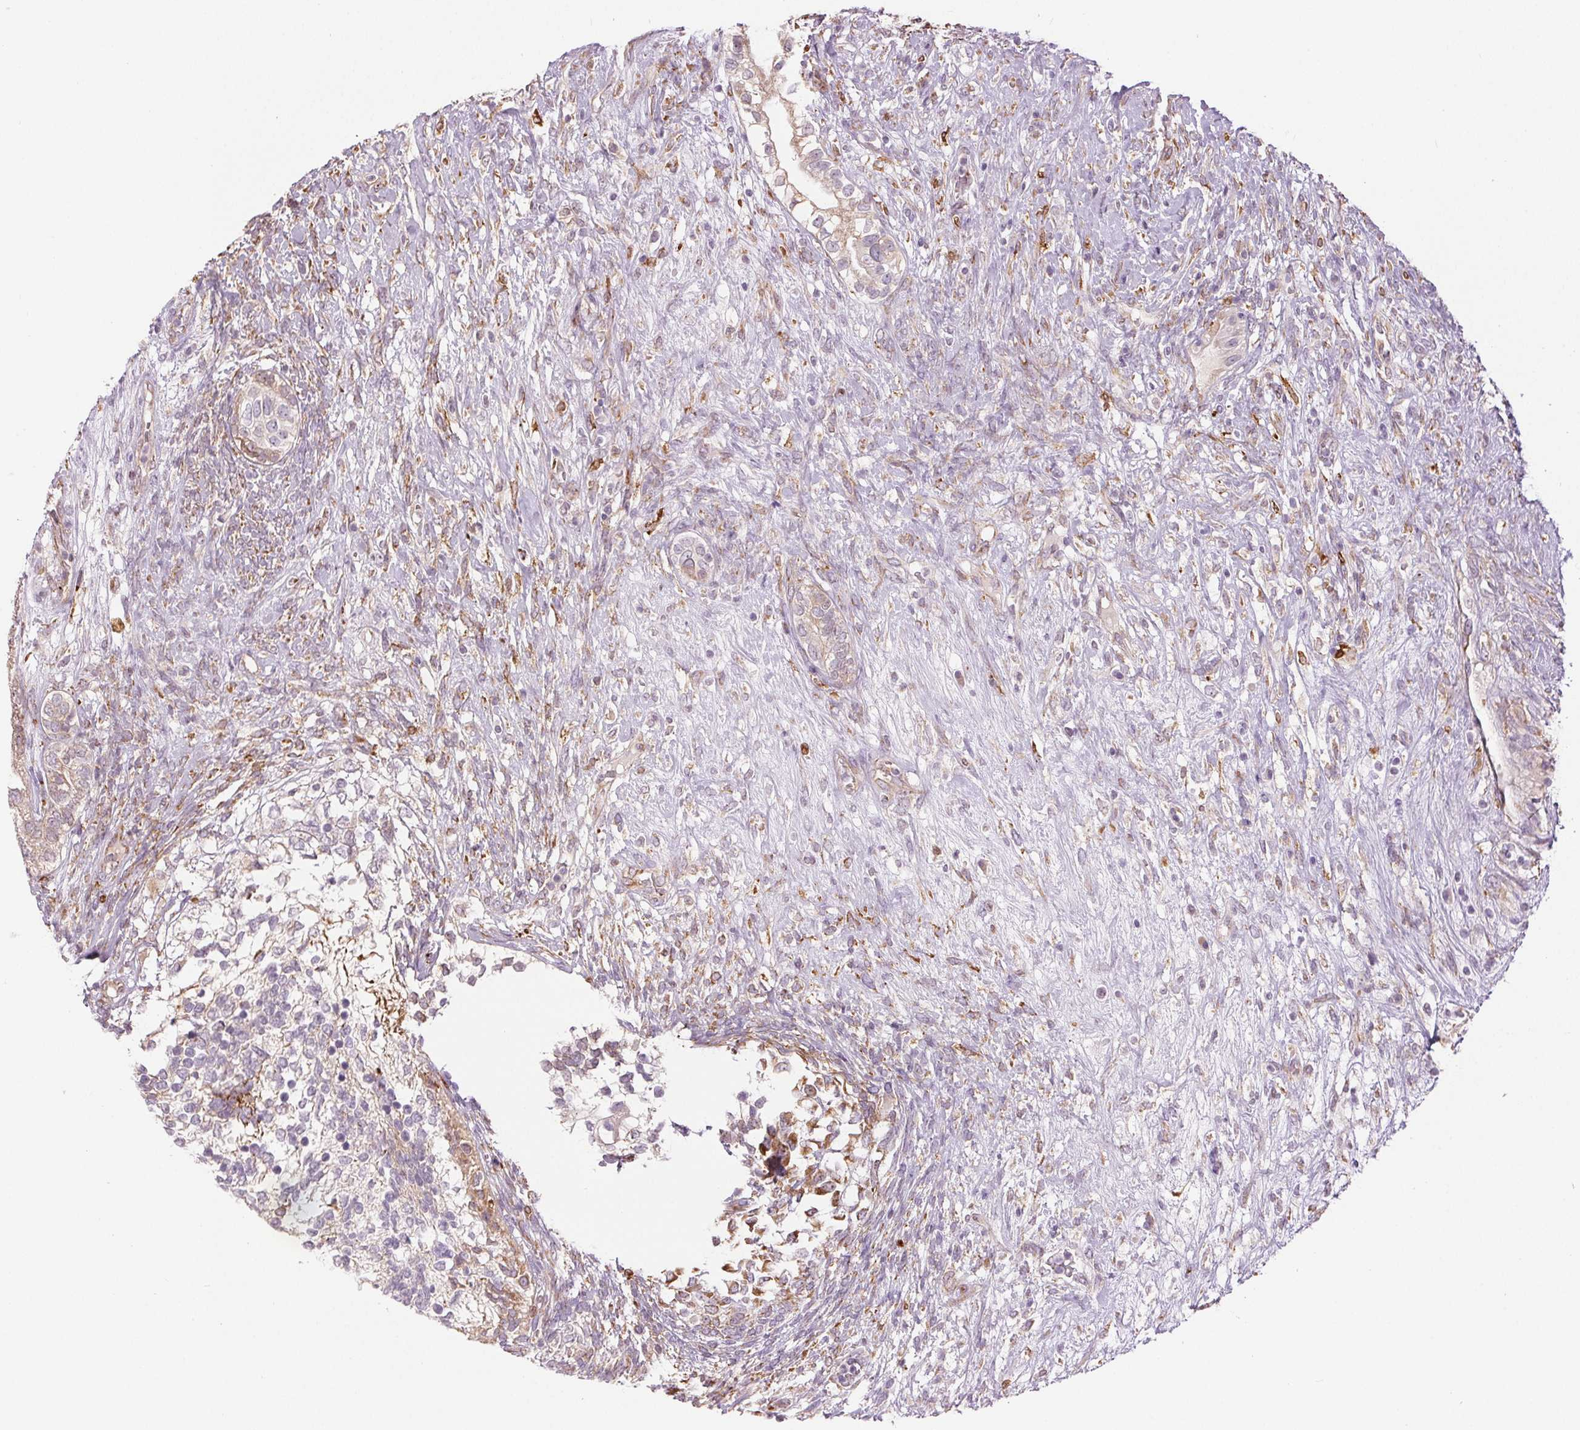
{"staining": {"intensity": "negative", "quantity": "none", "location": "none"}, "tissue": "testis cancer", "cell_type": "Tumor cells", "image_type": "cancer", "snomed": [{"axis": "morphology", "description": "Seminoma, NOS"}, {"axis": "morphology", "description": "Carcinoma, Embryonal, NOS"}, {"axis": "topography", "description": "Testis"}], "caption": "The micrograph demonstrates no staining of tumor cells in testis embryonal carcinoma.", "gene": "METTL17", "patient": {"sex": "male", "age": 41}}